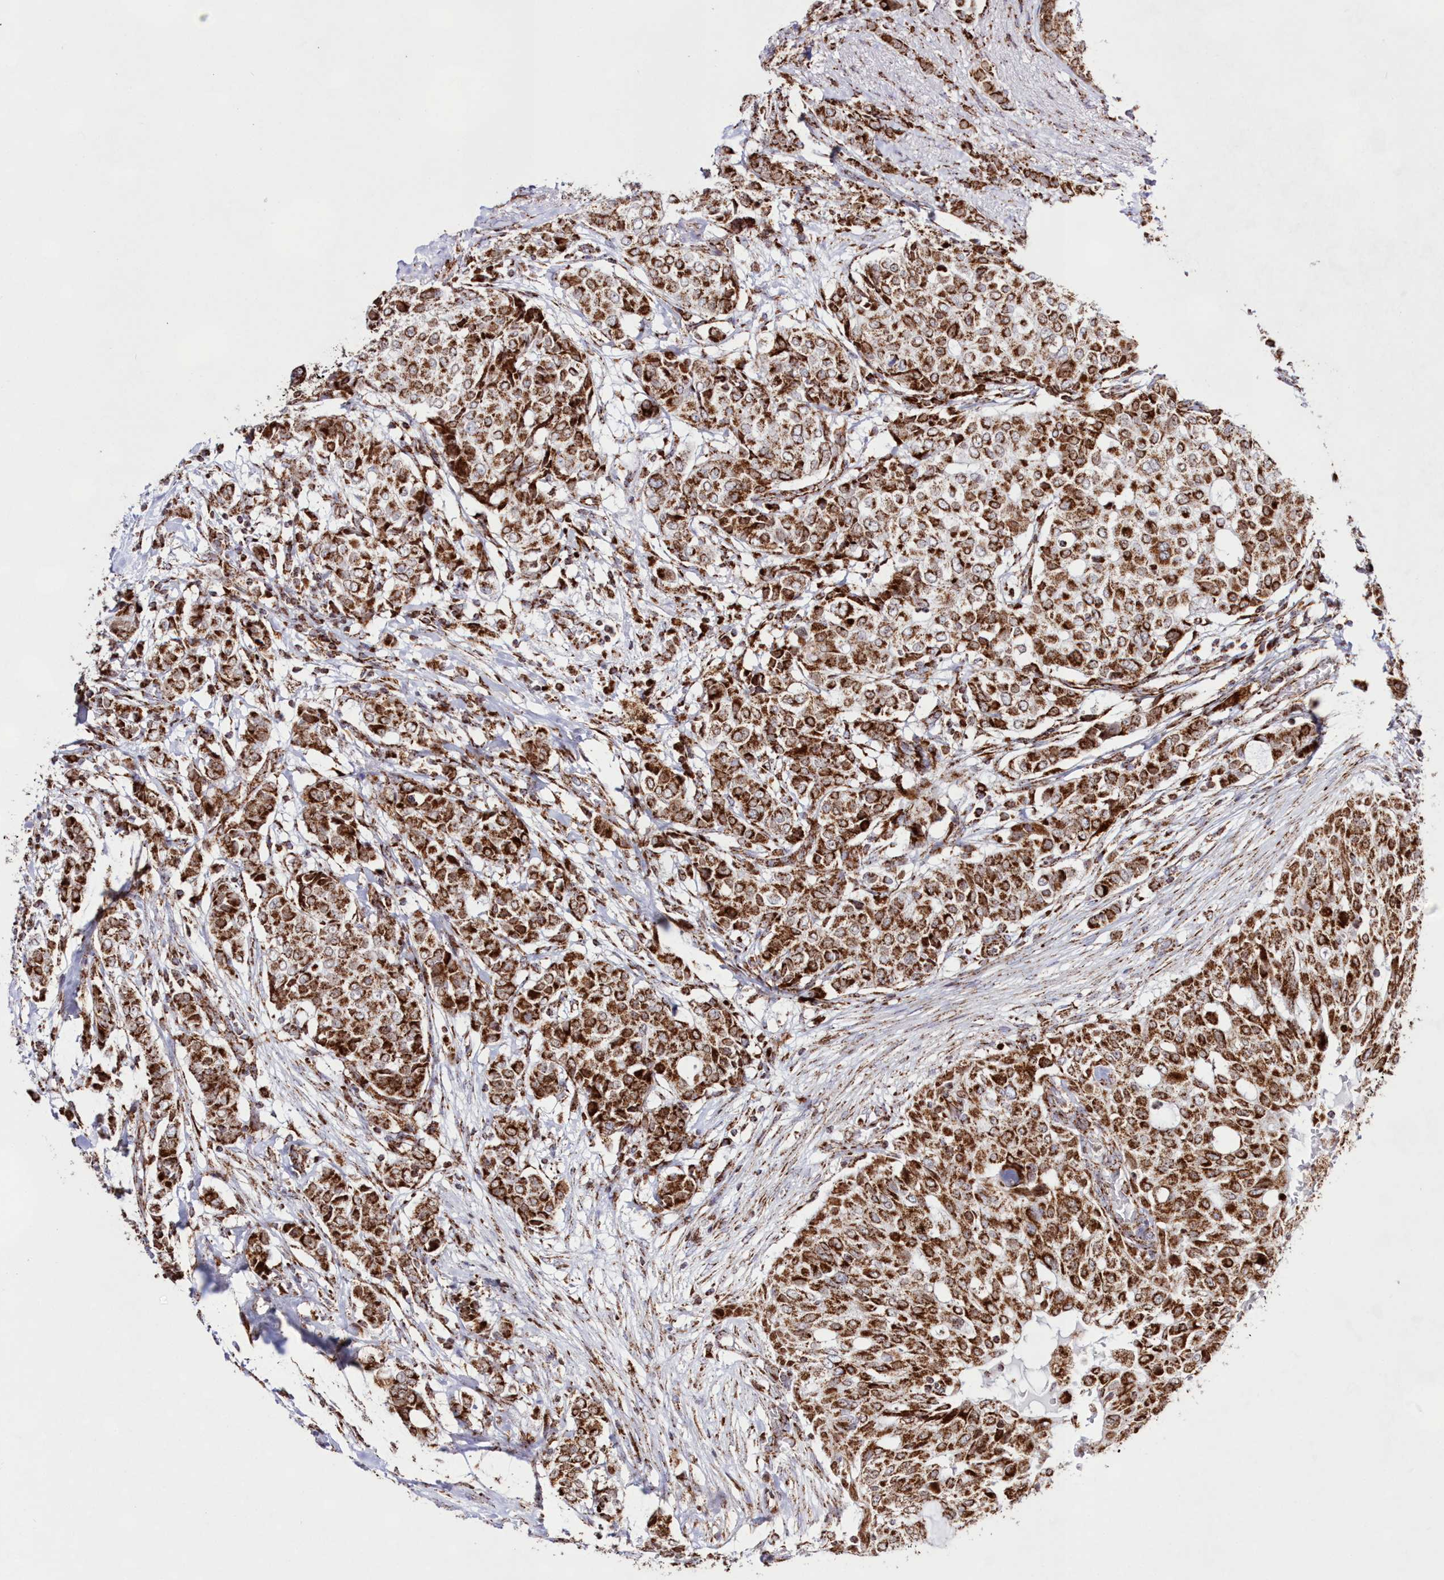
{"staining": {"intensity": "moderate", "quantity": ">75%", "location": "cytoplasmic/membranous"}, "tissue": "breast cancer", "cell_type": "Tumor cells", "image_type": "cancer", "snomed": [{"axis": "morphology", "description": "Lobular carcinoma"}, {"axis": "topography", "description": "Breast"}], "caption": "A medium amount of moderate cytoplasmic/membranous expression is seen in about >75% of tumor cells in lobular carcinoma (breast) tissue.", "gene": "HADHB", "patient": {"sex": "female", "age": 51}}